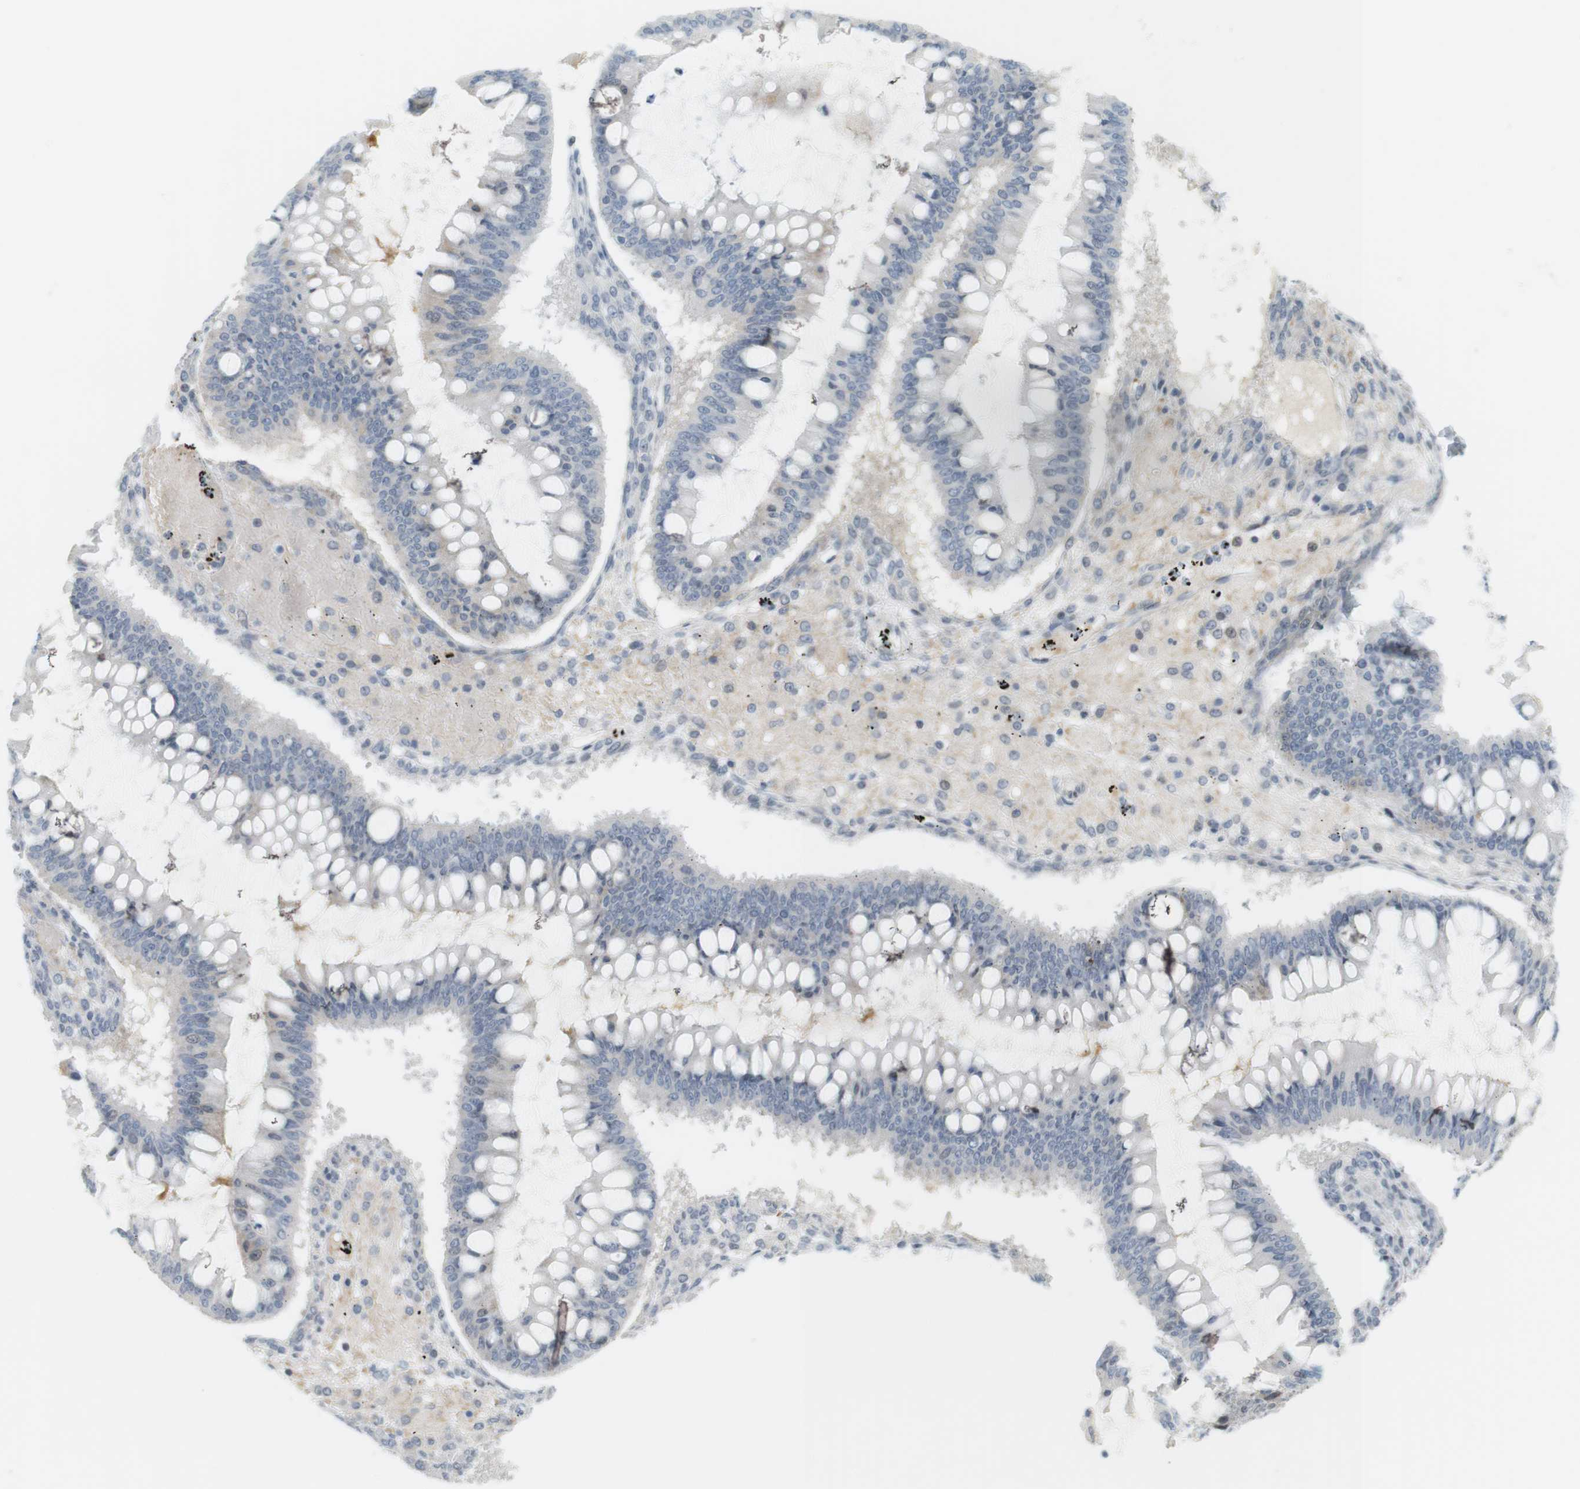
{"staining": {"intensity": "negative", "quantity": "none", "location": "none"}, "tissue": "ovarian cancer", "cell_type": "Tumor cells", "image_type": "cancer", "snomed": [{"axis": "morphology", "description": "Cystadenocarcinoma, mucinous, NOS"}, {"axis": "topography", "description": "Ovary"}], "caption": "The immunohistochemistry photomicrograph has no significant staining in tumor cells of ovarian mucinous cystadenocarcinoma tissue.", "gene": "DMC1", "patient": {"sex": "female", "age": 73}}